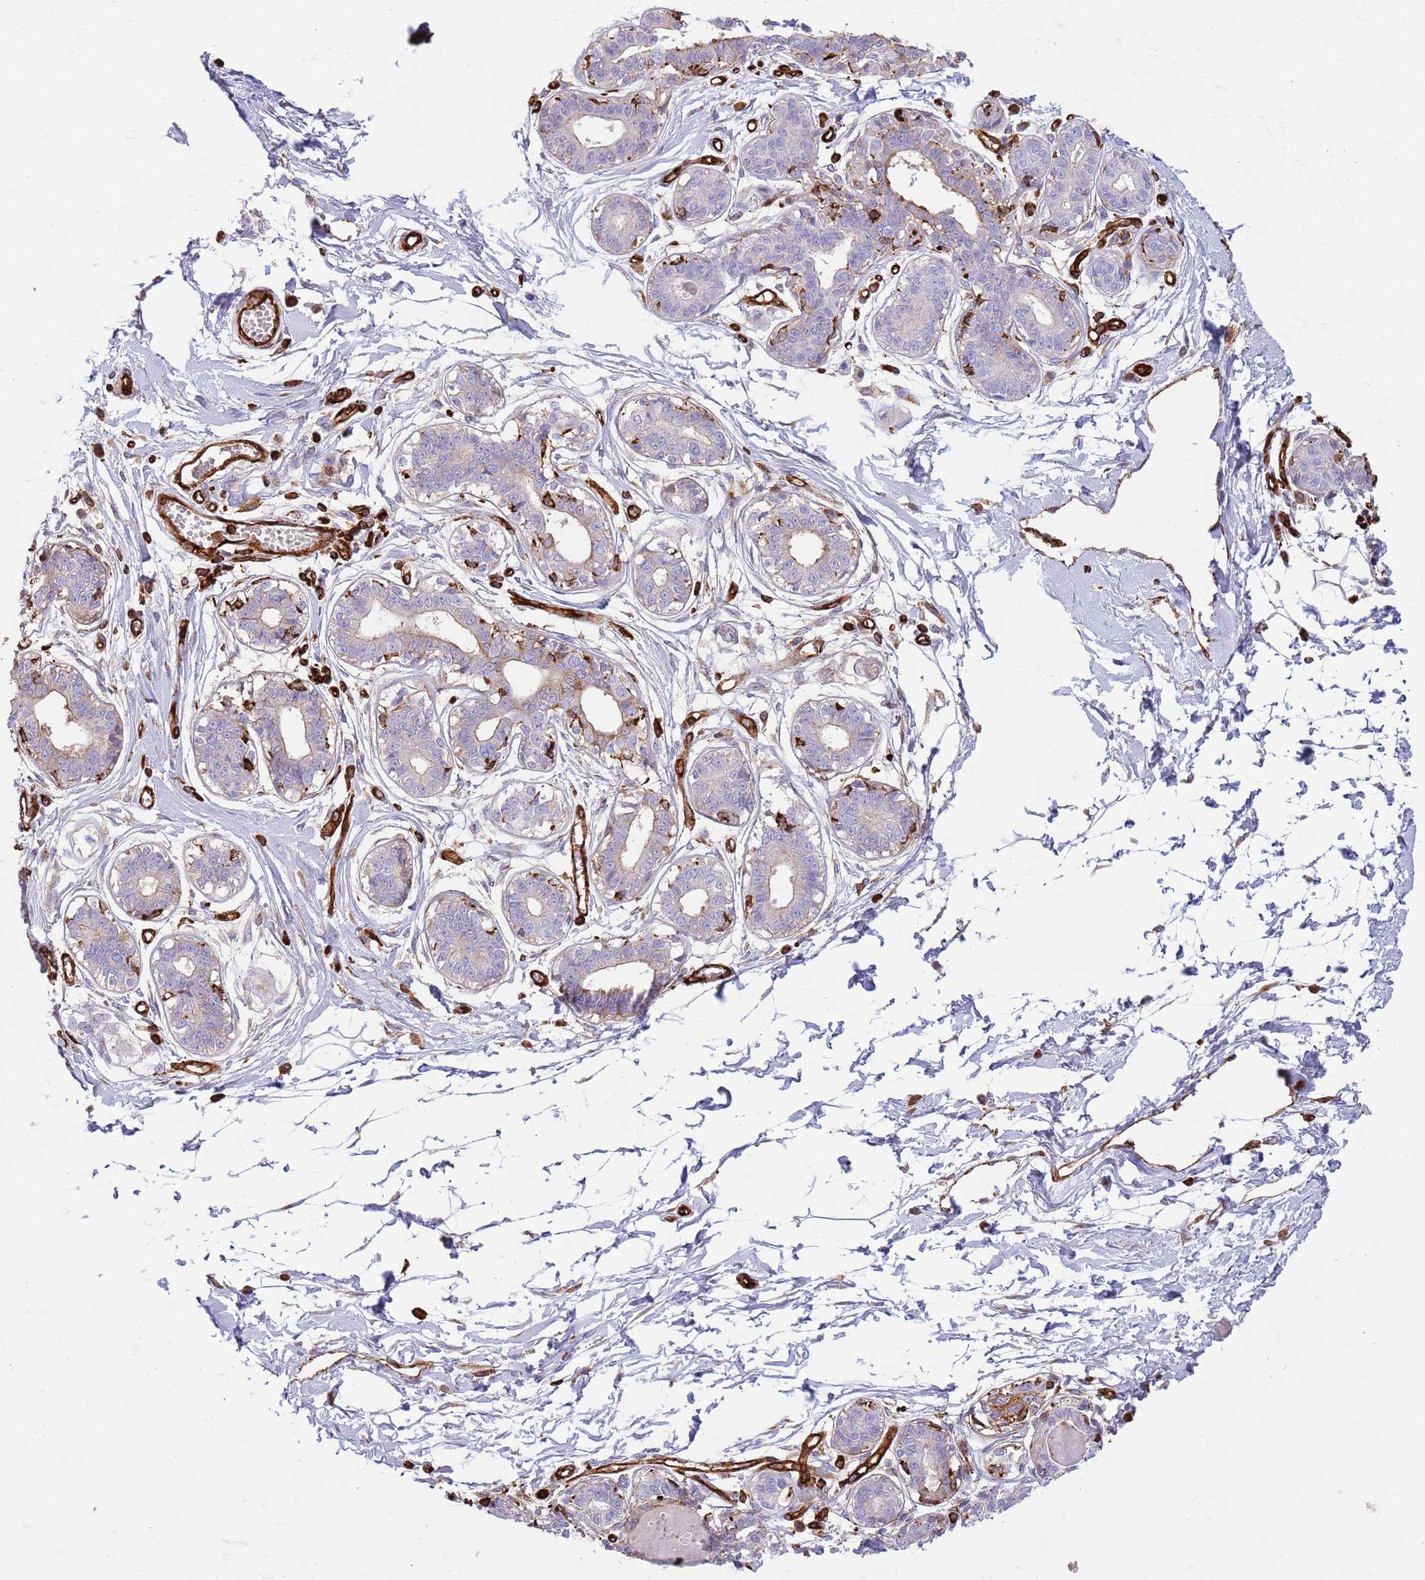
{"staining": {"intensity": "negative", "quantity": "none", "location": "none"}, "tissue": "breast", "cell_type": "Adipocytes", "image_type": "normal", "snomed": [{"axis": "morphology", "description": "Normal tissue, NOS"}, {"axis": "topography", "description": "Breast"}], "caption": "Immunohistochemistry (IHC) of unremarkable human breast shows no staining in adipocytes.", "gene": "KBTBD6", "patient": {"sex": "female", "age": 45}}